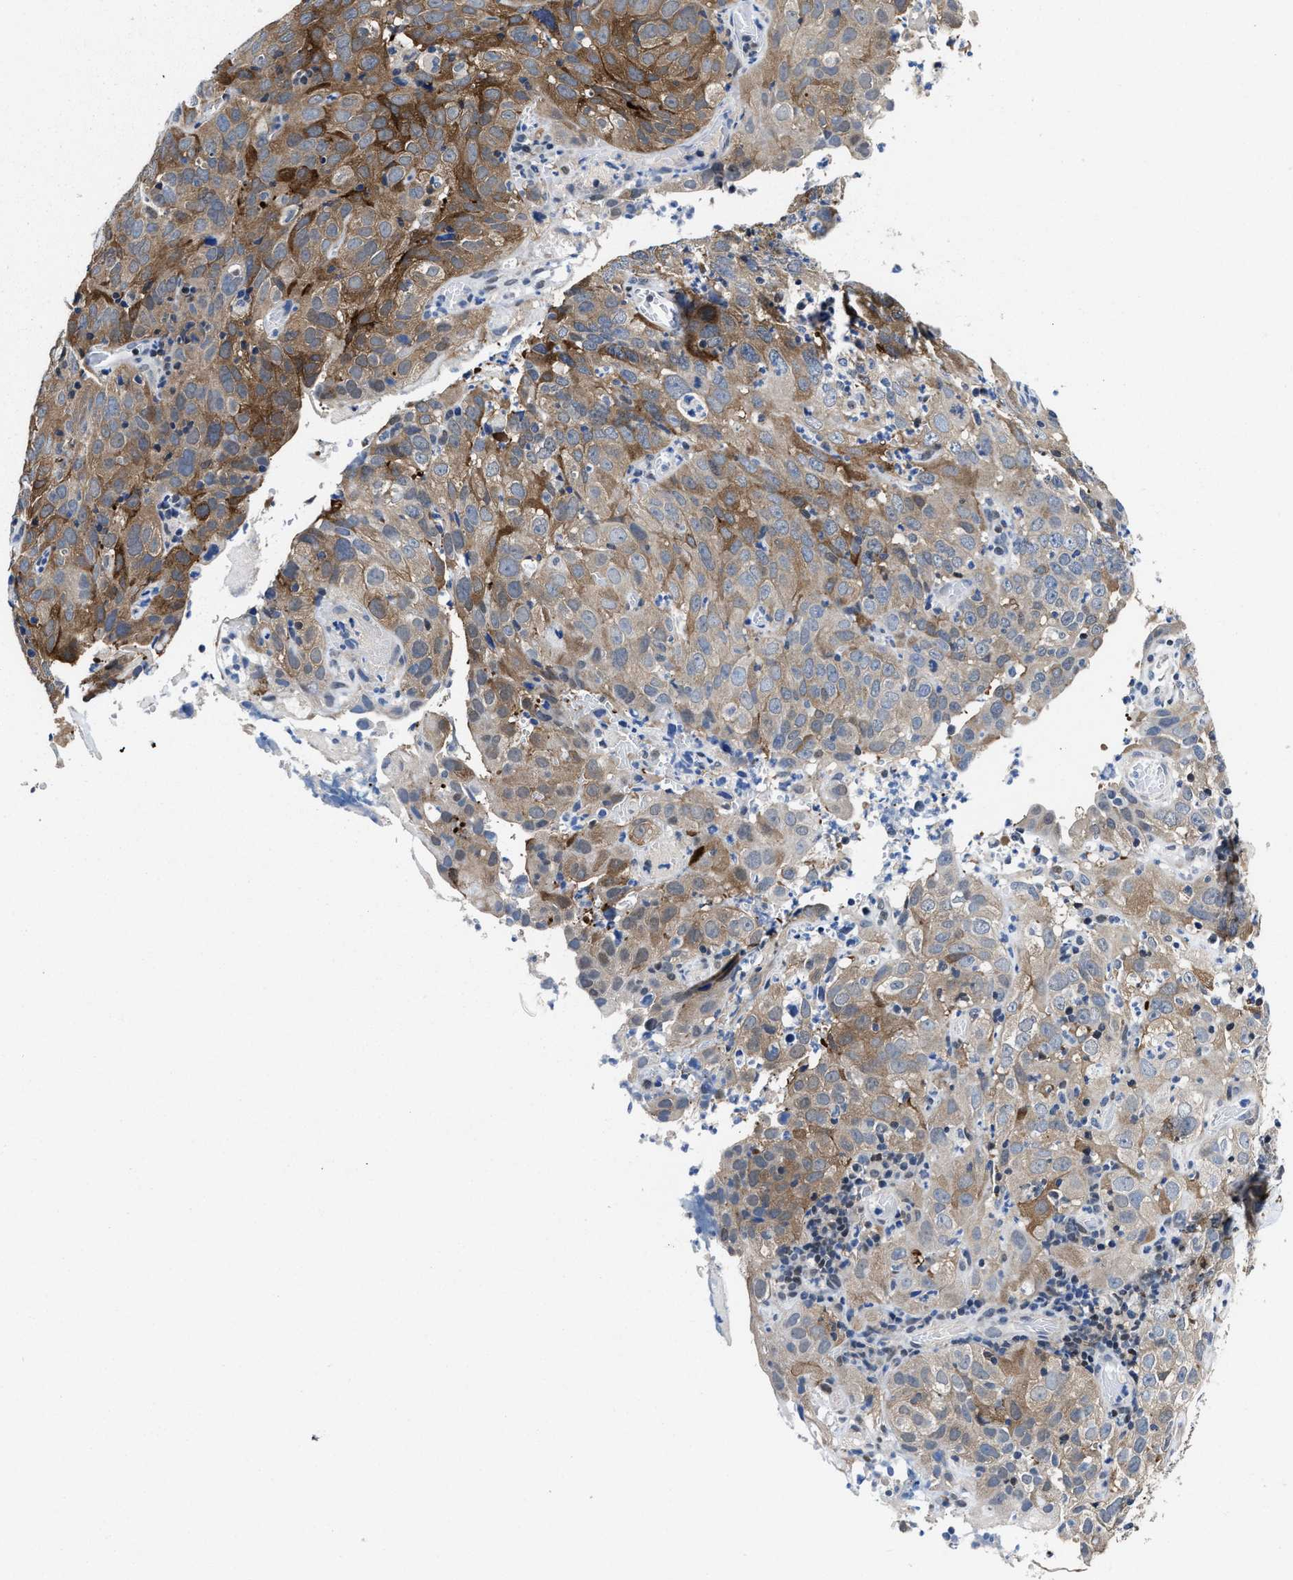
{"staining": {"intensity": "moderate", "quantity": ">75%", "location": "cytoplasmic/membranous"}, "tissue": "cervical cancer", "cell_type": "Tumor cells", "image_type": "cancer", "snomed": [{"axis": "morphology", "description": "Squamous cell carcinoma, NOS"}, {"axis": "topography", "description": "Cervix"}], "caption": "This is an image of immunohistochemistry staining of squamous cell carcinoma (cervical), which shows moderate staining in the cytoplasmic/membranous of tumor cells.", "gene": "KIF12", "patient": {"sex": "female", "age": 32}}